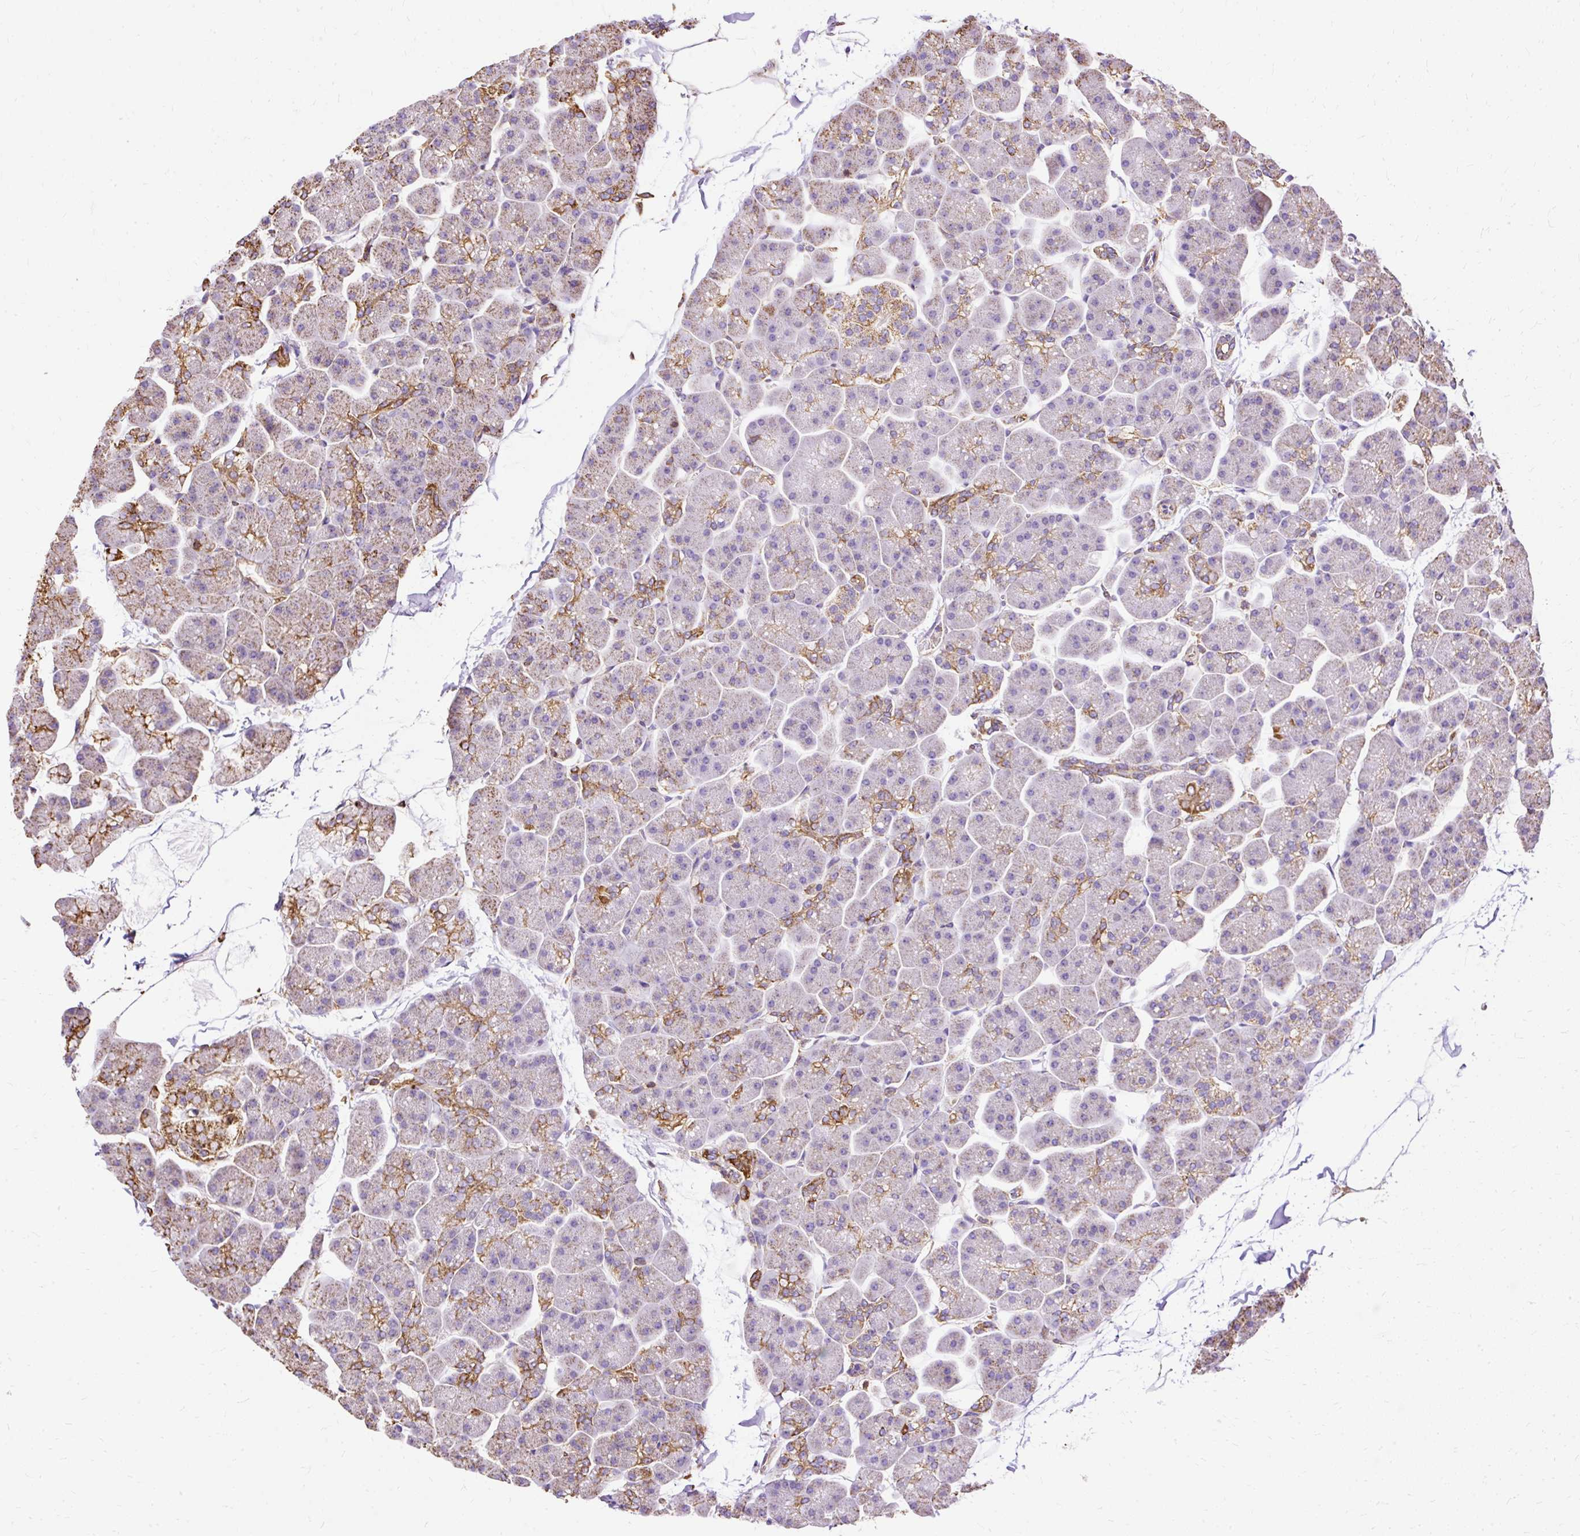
{"staining": {"intensity": "strong", "quantity": "<25%", "location": "cytoplasmic/membranous"}, "tissue": "pancreas", "cell_type": "Exocrine glandular cells", "image_type": "normal", "snomed": [{"axis": "morphology", "description": "Normal tissue, NOS"}, {"axis": "topography", "description": "Pancreas"}], "caption": "Protein expression analysis of unremarkable human pancreas reveals strong cytoplasmic/membranous staining in approximately <25% of exocrine glandular cells. (Stains: DAB (3,3'-diaminobenzidine) in brown, nuclei in blue, Microscopy: brightfield microscopy at high magnification).", "gene": "KLHL11", "patient": {"sex": "male", "age": 35}}